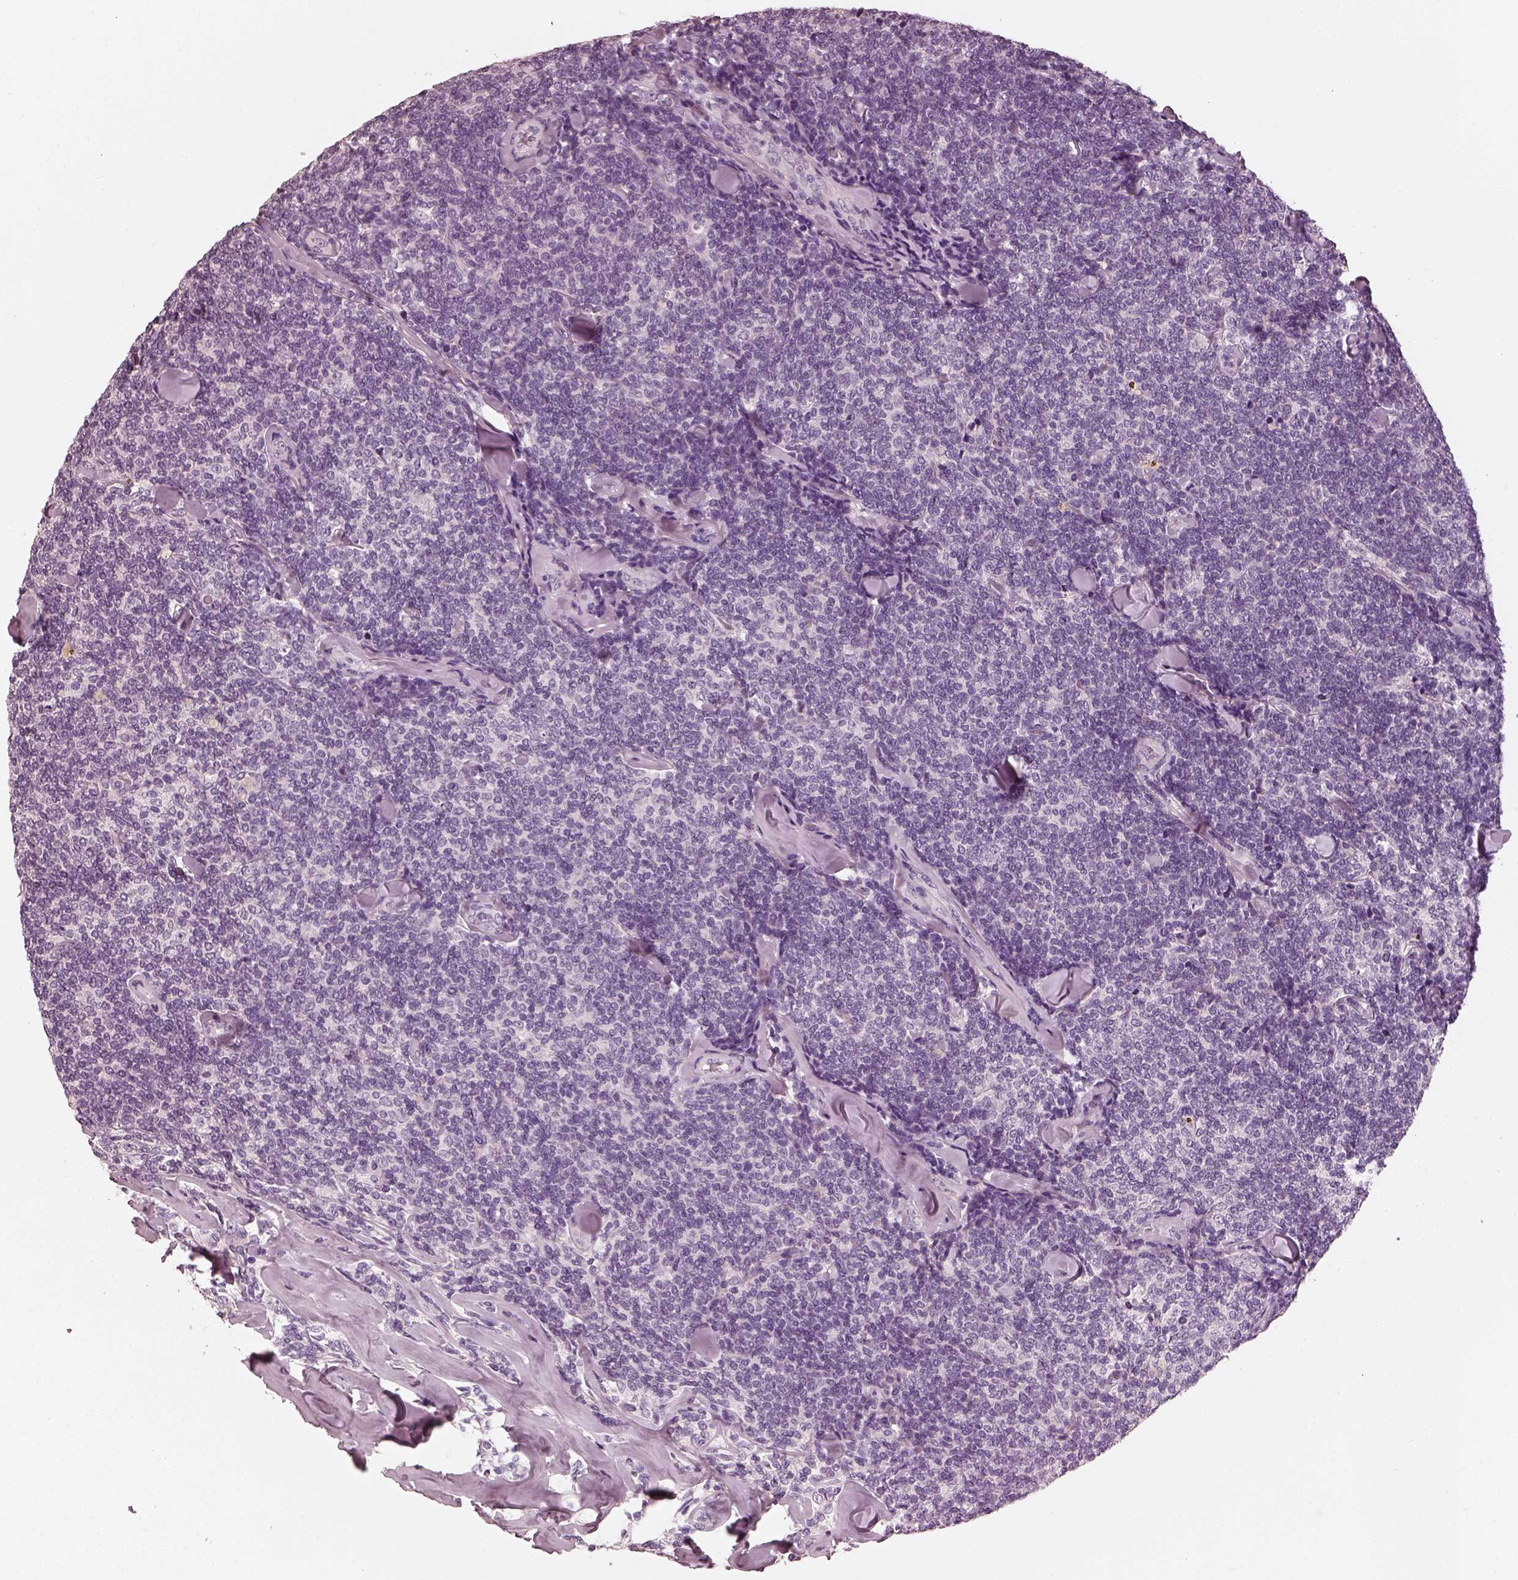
{"staining": {"intensity": "negative", "quantity": "none", "location": "none"}, "tissue": "lymphoma", "cell_type": "Tumor cells", "image_type": "cancer", "snomed": [{"axis": "morphology", "description": "Malignant lymphoma, non-Hodgkin's type, Low grade"}, {"axis": "topography", "description": "Lymph node"}], "caption": "The image reveals no significant staining in tumor cells of malignant lymphoma, non-Hodgkin's type (low-grade).", "gene": "RS1", "patient": {"sex": "female", "age": 56}}